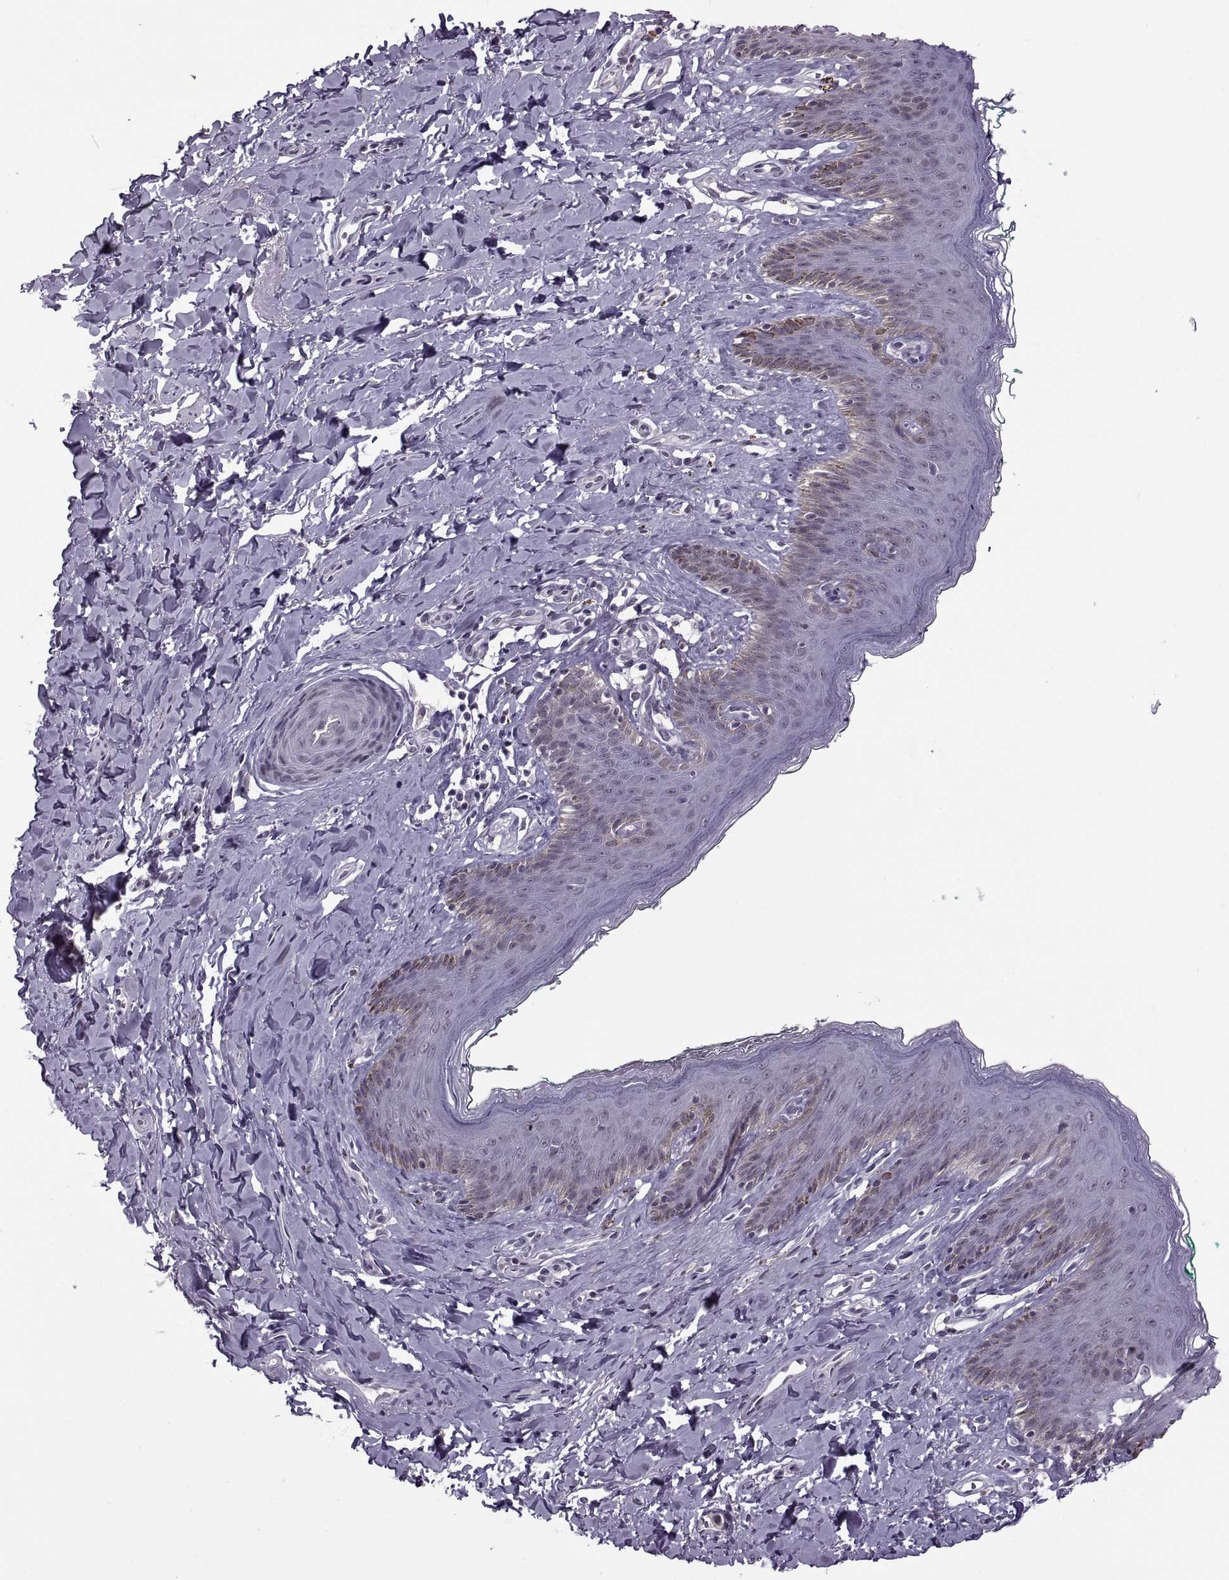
{"staining": {"intensity": "weak", "quantity": "<25%", "location": "cytoplasmic/membranous"}, "tissue": "skin", "cell_type": "Epidermal cells", "image_type": "normal", "snomed": [{"axis": "morphology", "description": "Normal tissue, NOS"}, {"axis": "topography", "description": "Vulva"}], "caption": "Immunohistochemical staining of unremarkable human skin exhibits no significant expression in epidermal cells. (Immunohistochemistry (ihc), brightfield microscopy, high magnification).", "gene": "OTP", "patient": {"sex": "female", "age": 66}}